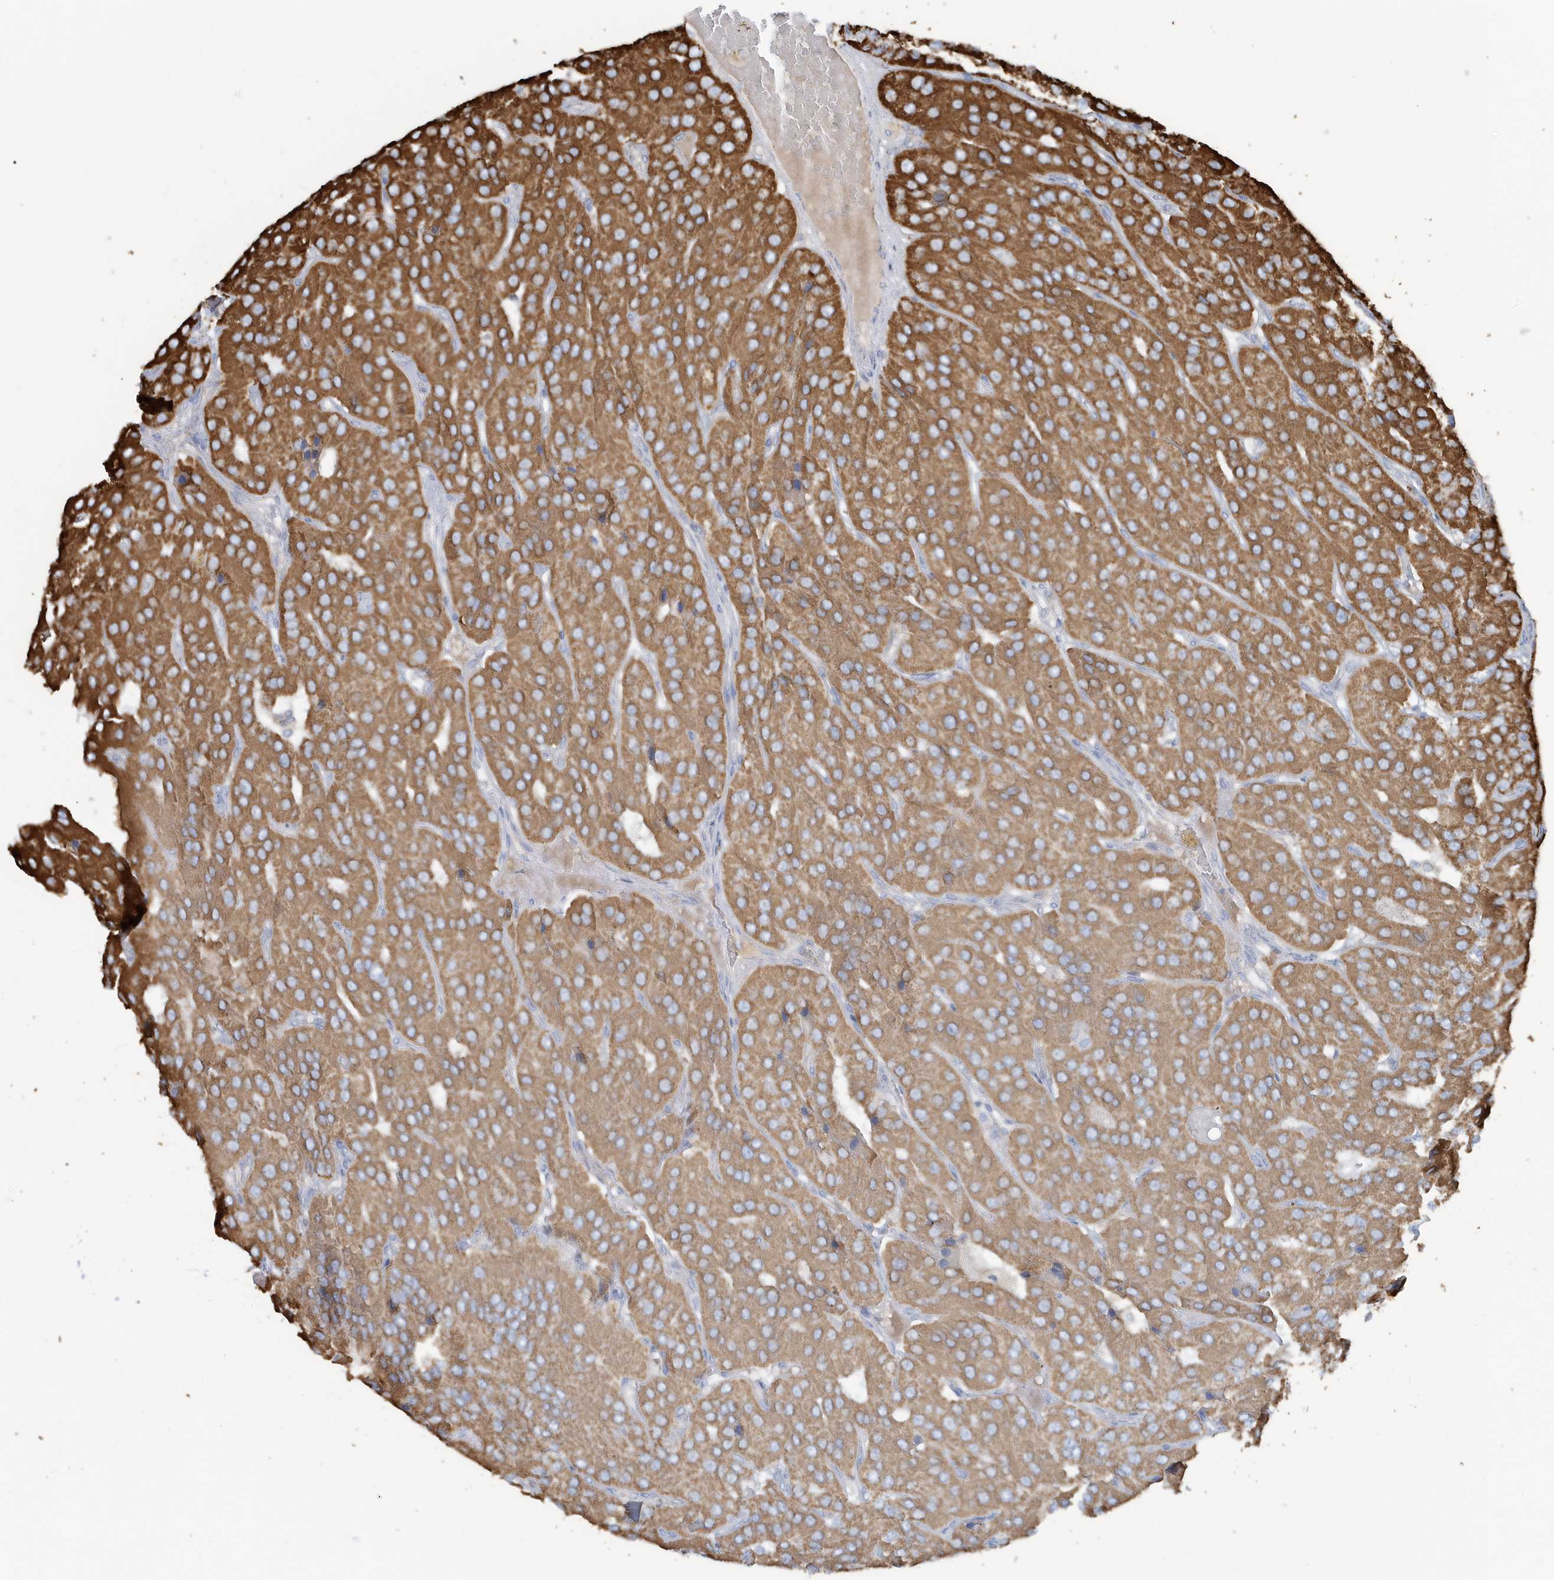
{"staining": {"intensity": "moderate", "quantity": ">75%", "location": "cytoplasmic/membranous"}, "tissue": "parathyroid gland", "cell_type": "Glandular cells", "image_type": "normal", "snomed": [{"axis": "morphology", "description": "Normal tissue, NOS"}, {"axis": "morphology", "description": "Adenoma, NOS"}, {"axis": "topography", "description": "Parathyroid gland"}], "caption": "A brown stain highlights moderate cytoplasmic/membranous expression of a protein in glandular cells of unremarkable parathyroid gland. (DAB (3,3'-diaminobenzidine) IHC, brown staining for protein, blue staining for nuclei).", "gene": "RAB11FIP3", "patient": {"sex": "female", "age": 86}}